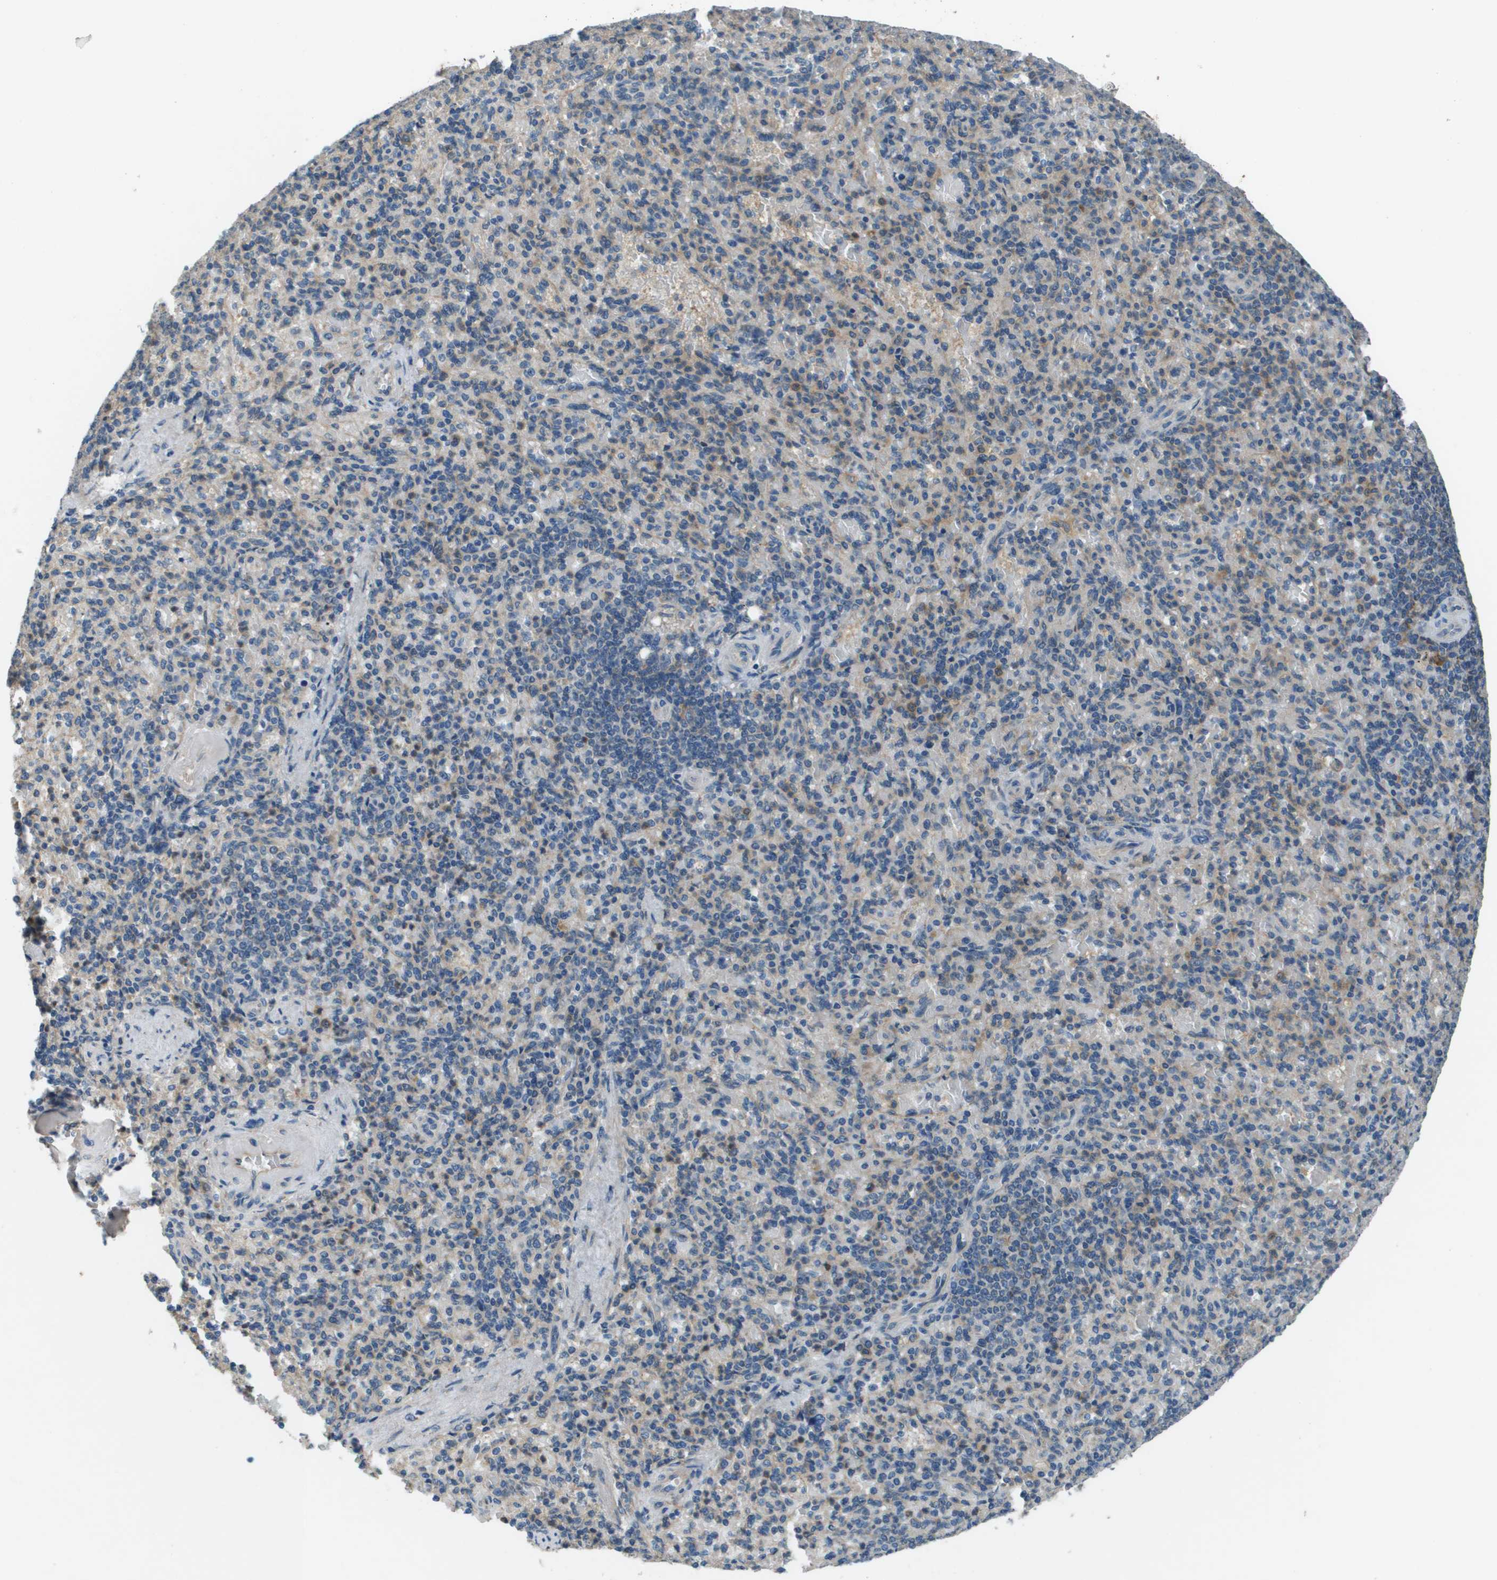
{"staining": {"intensity": "weak", "quantity": "<25%", "location": "cytoplasmic/membranous"}, "tissue": "spleen", "cell_type": "Cells in red pulp", "image_type": "normal", "snomed": [{"axis": "morphology", "description": "Normal tissue, NOS"}, {"axis": "topography", "description": "Spleen"}], "caption": "Human spleen stained for a protein using immunohistochemistry (IHC) demonstrates no positivity in cells in red pulp.", "gene": "SAMSN1", "patient": {"sex": "female", "age": 74}}